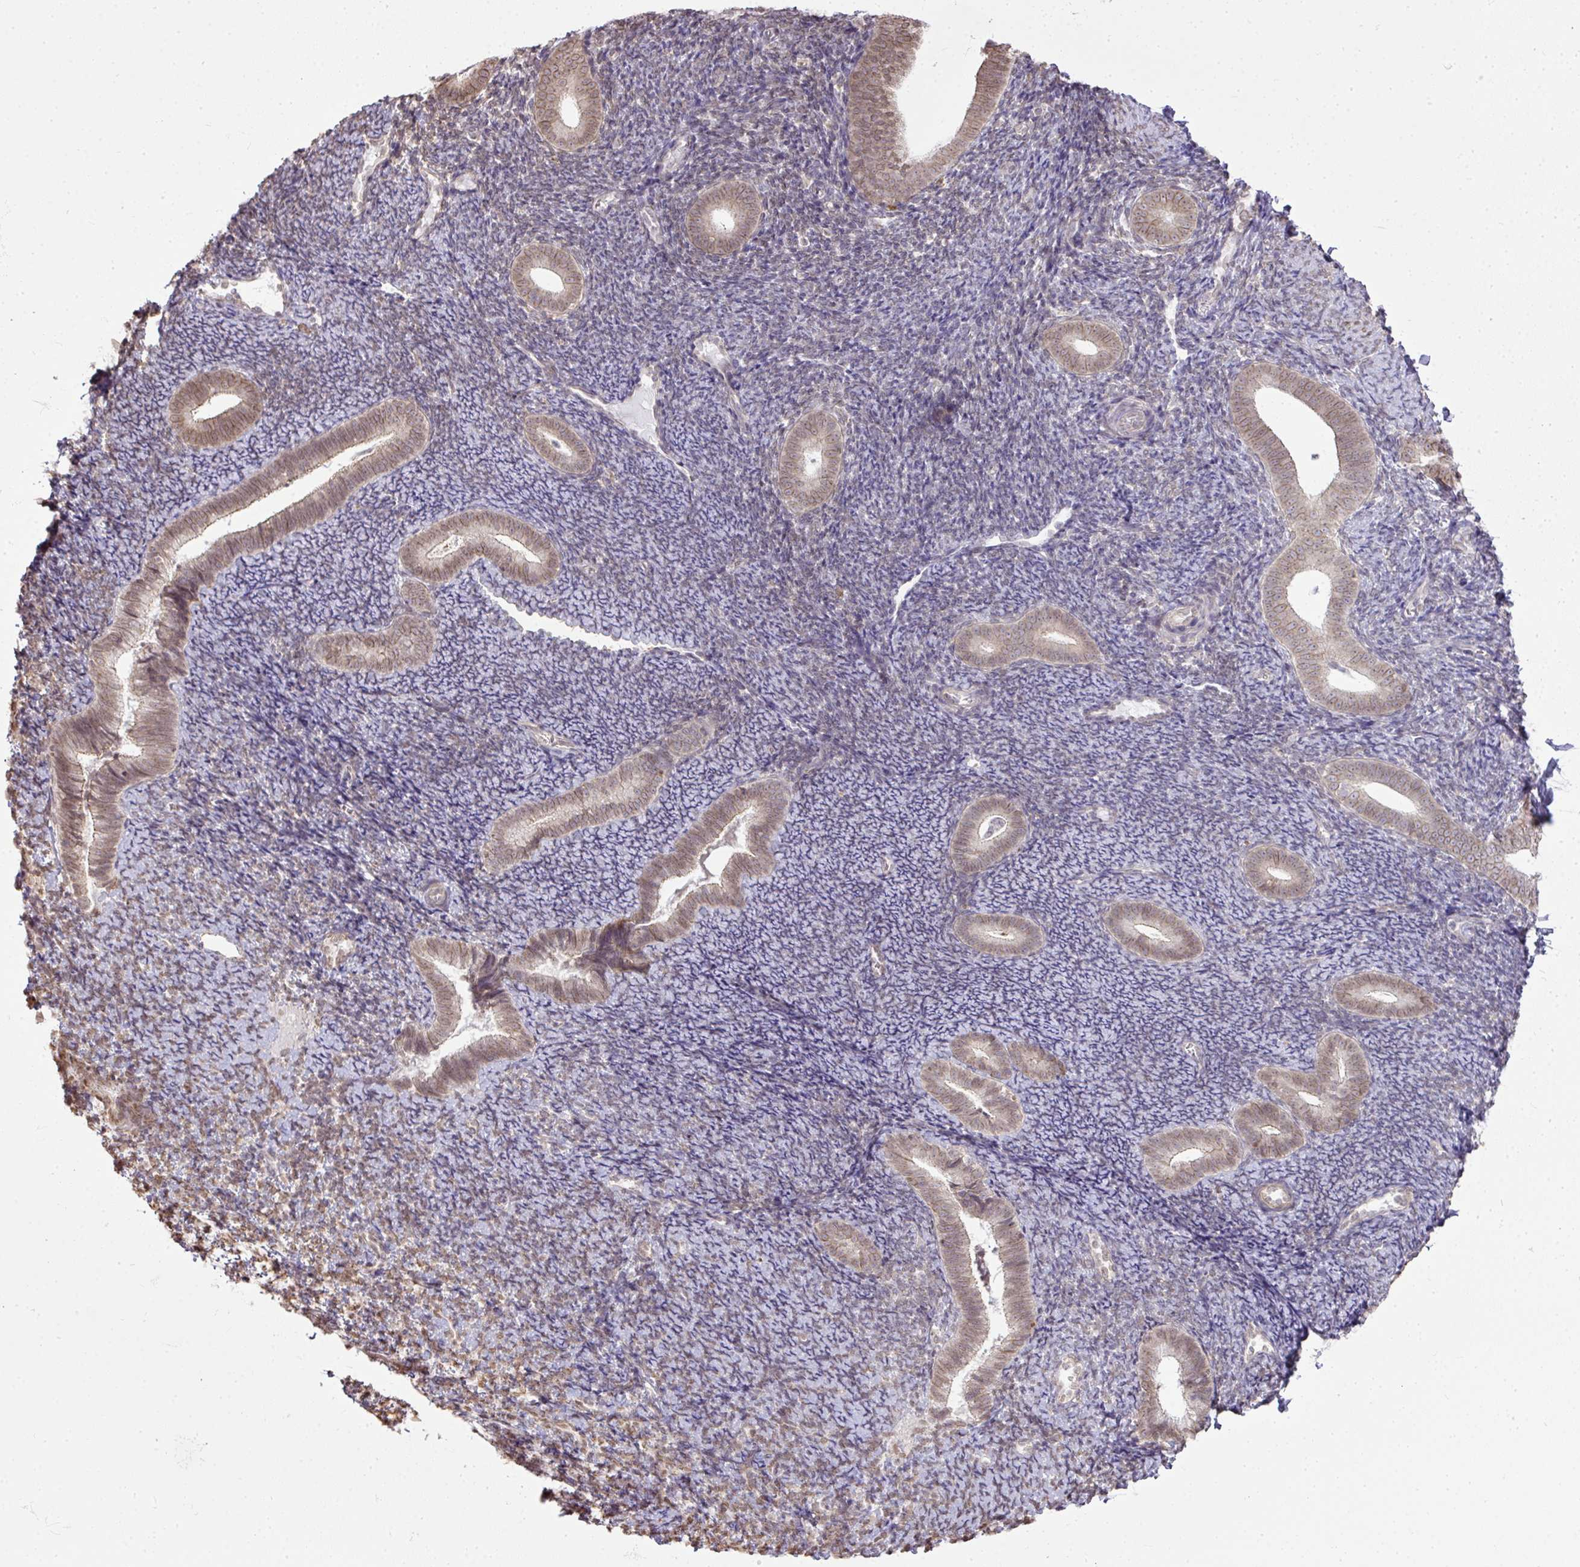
{"staining": {"intensity": "weak", "quantity": "<25%", "location": "cytoplasmic/membranous"}, "tissue": "endometrium", "cell_type": "Cells in endometrial stroma", "image_type": "normal", "snomed": [{"axis": "morphology", "description": "Normal tissue, NOS"}, {"axis": "topography", "description": "Endometrium"}], "caption": "DAB (3,3'-diaminobenzidine) immunohistochemical staining of benign endometrium displays no significant expression in cells in endometrial stroma.", "gene": "COX18", "patient": {"sex": "female", "age": 39}}